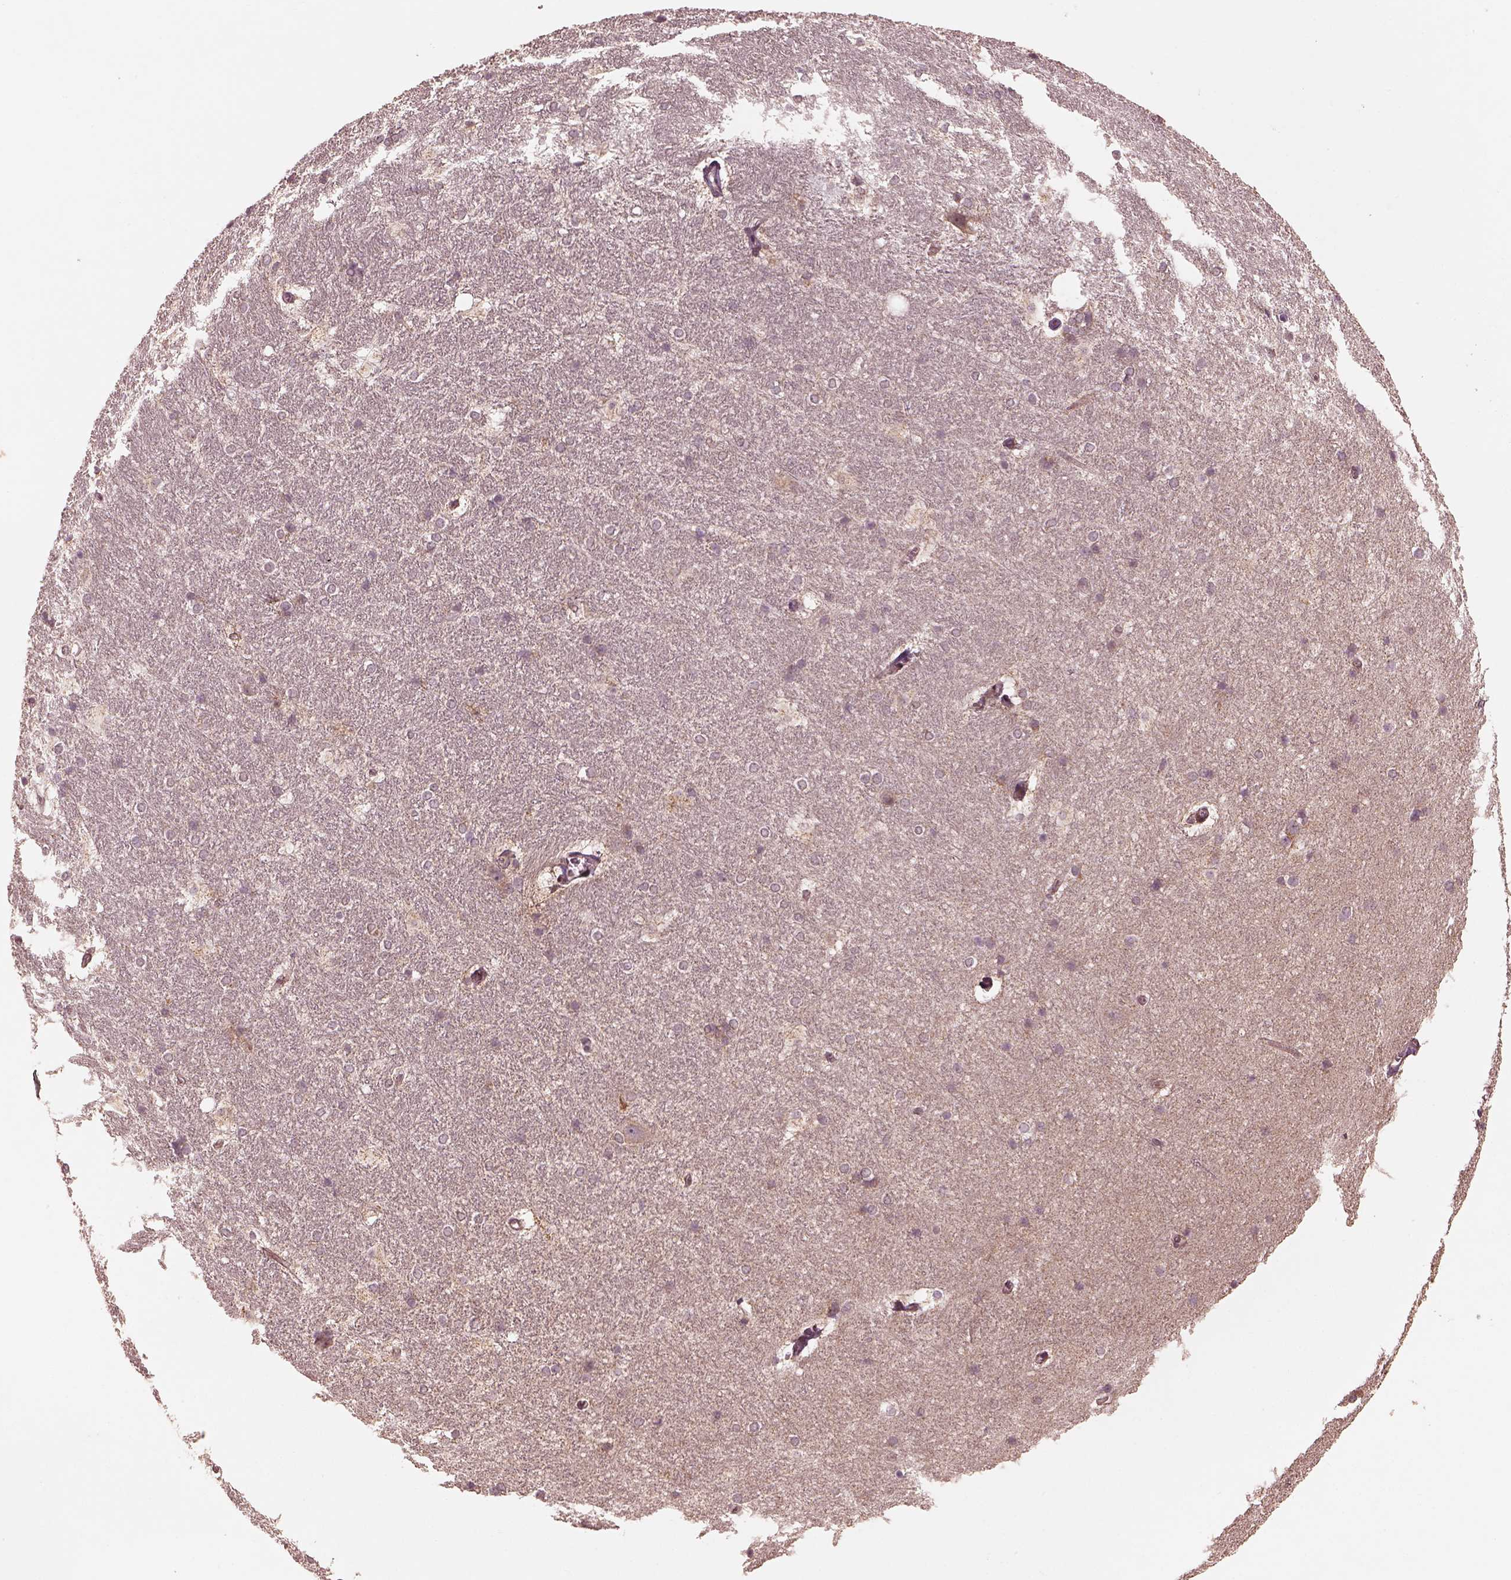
{"staining": {"intensity": "negative", "quantity": "none", "location": "none"}, "tissue": "hippocampus", "cell_type": "Glial cells", "image_type": "normal", "snomed": [{"axis": "morphology", "description": "Normal tissue, NOS"}, {"axis": "topography", "description": "Cerebral cortex"}, {"axis": "topography", "description": "Hippocampus"}], "caption": "A high-resolution histopathology image shows immunohistochemistry staining of unremarkable hippocampus, which shows no significant expression in glial cells.", "gene": "SLC25A46", "patient": {"sex": "female", "age": 19}}